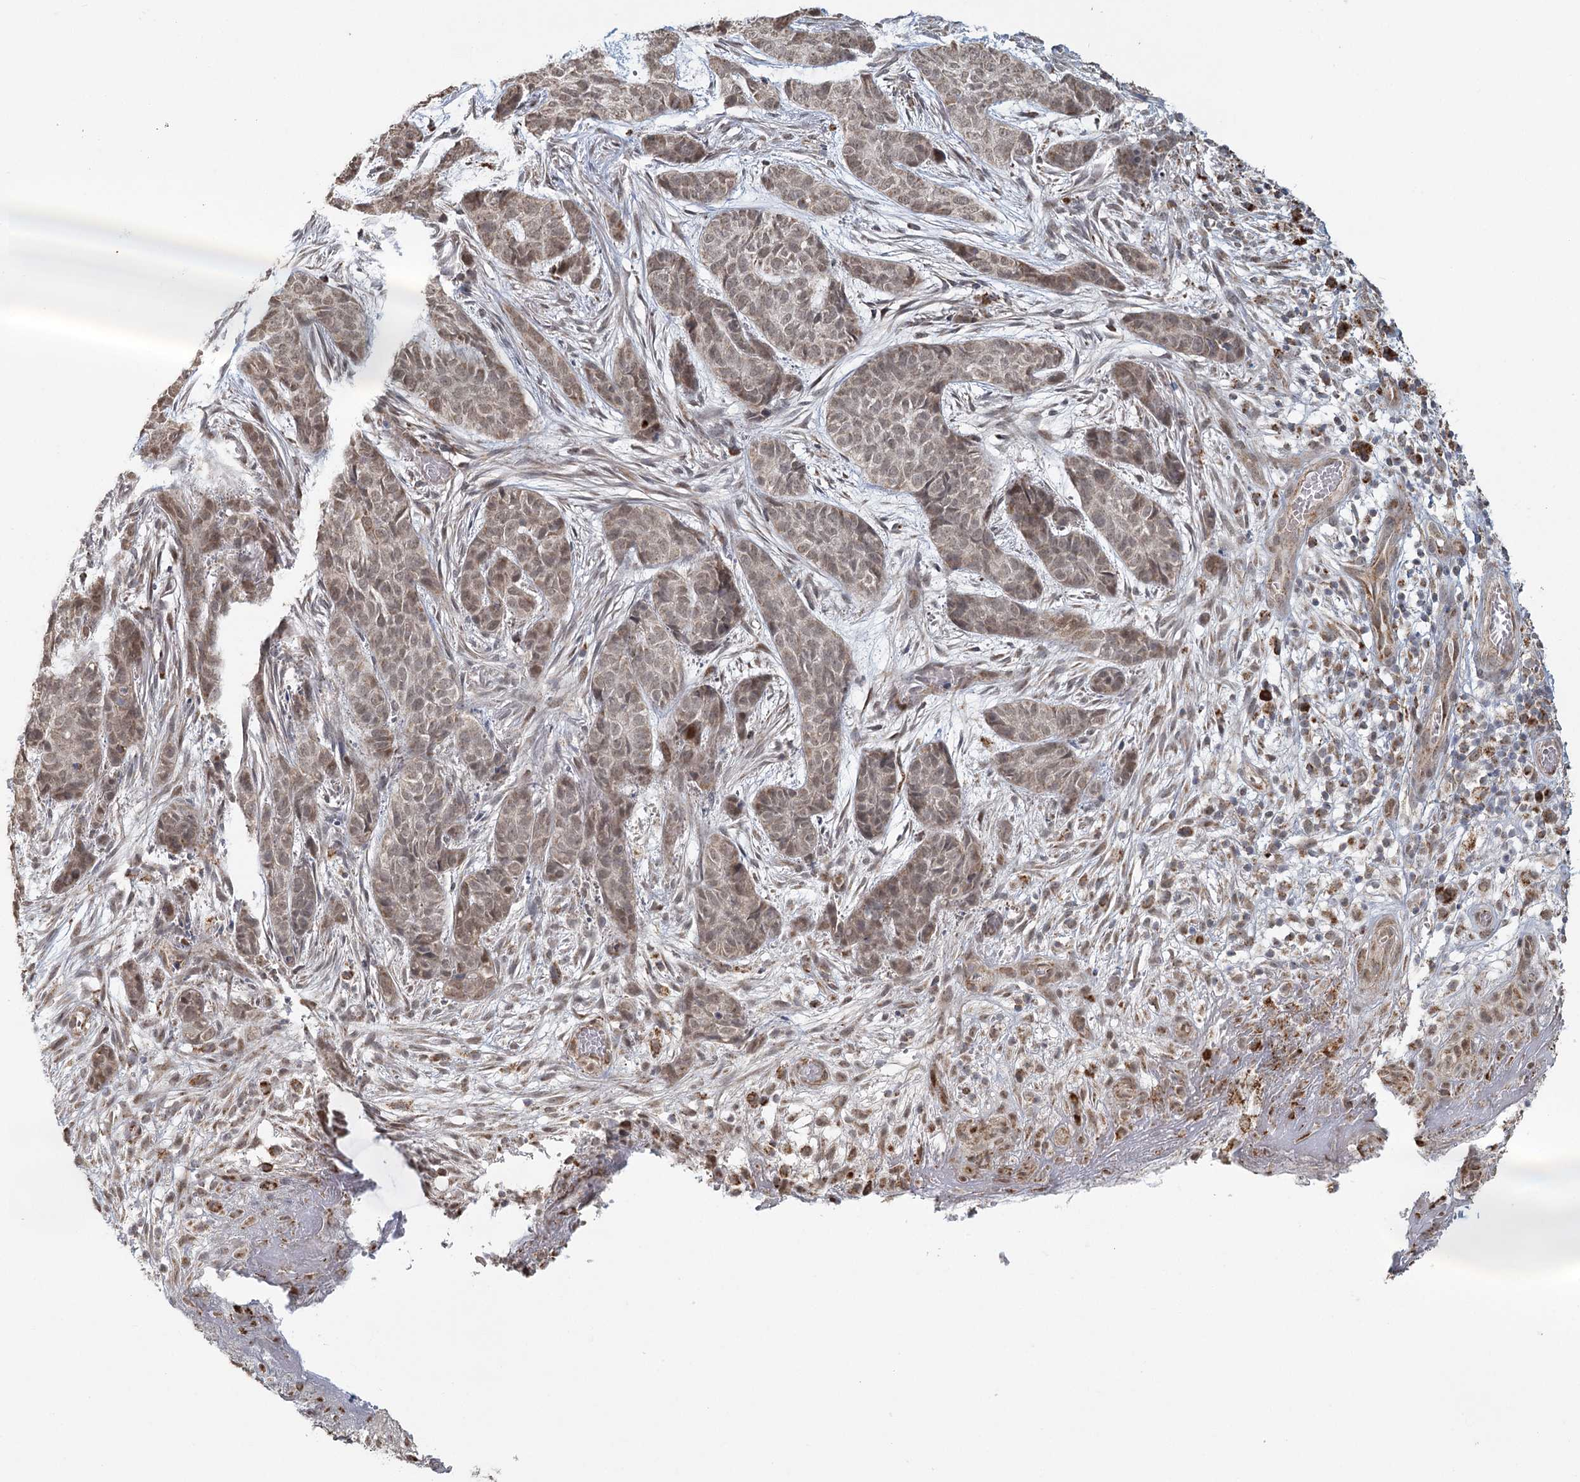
{"staining": {"intensity": "weak", "quantity": ">75%", "location": "cytoplasmic/membranous,nuclear"}, "tissue": "skin cancer", "cell_type": "Tumor cells", "image_type": "cancer", "snomed": [{"axis": "morphology", "description": "Basal cell carcinoma"}, {"axis": "topography", "description": "Skin"}], "caption": "Human skin basal cell carcinoma stained for a protein (brown) shows weak cytoplasmic/membranous and nuclear positive expression in about >75% of tumor cells.", "gene": "LACTB", "patient": {"sex": "female", "age": 64}}